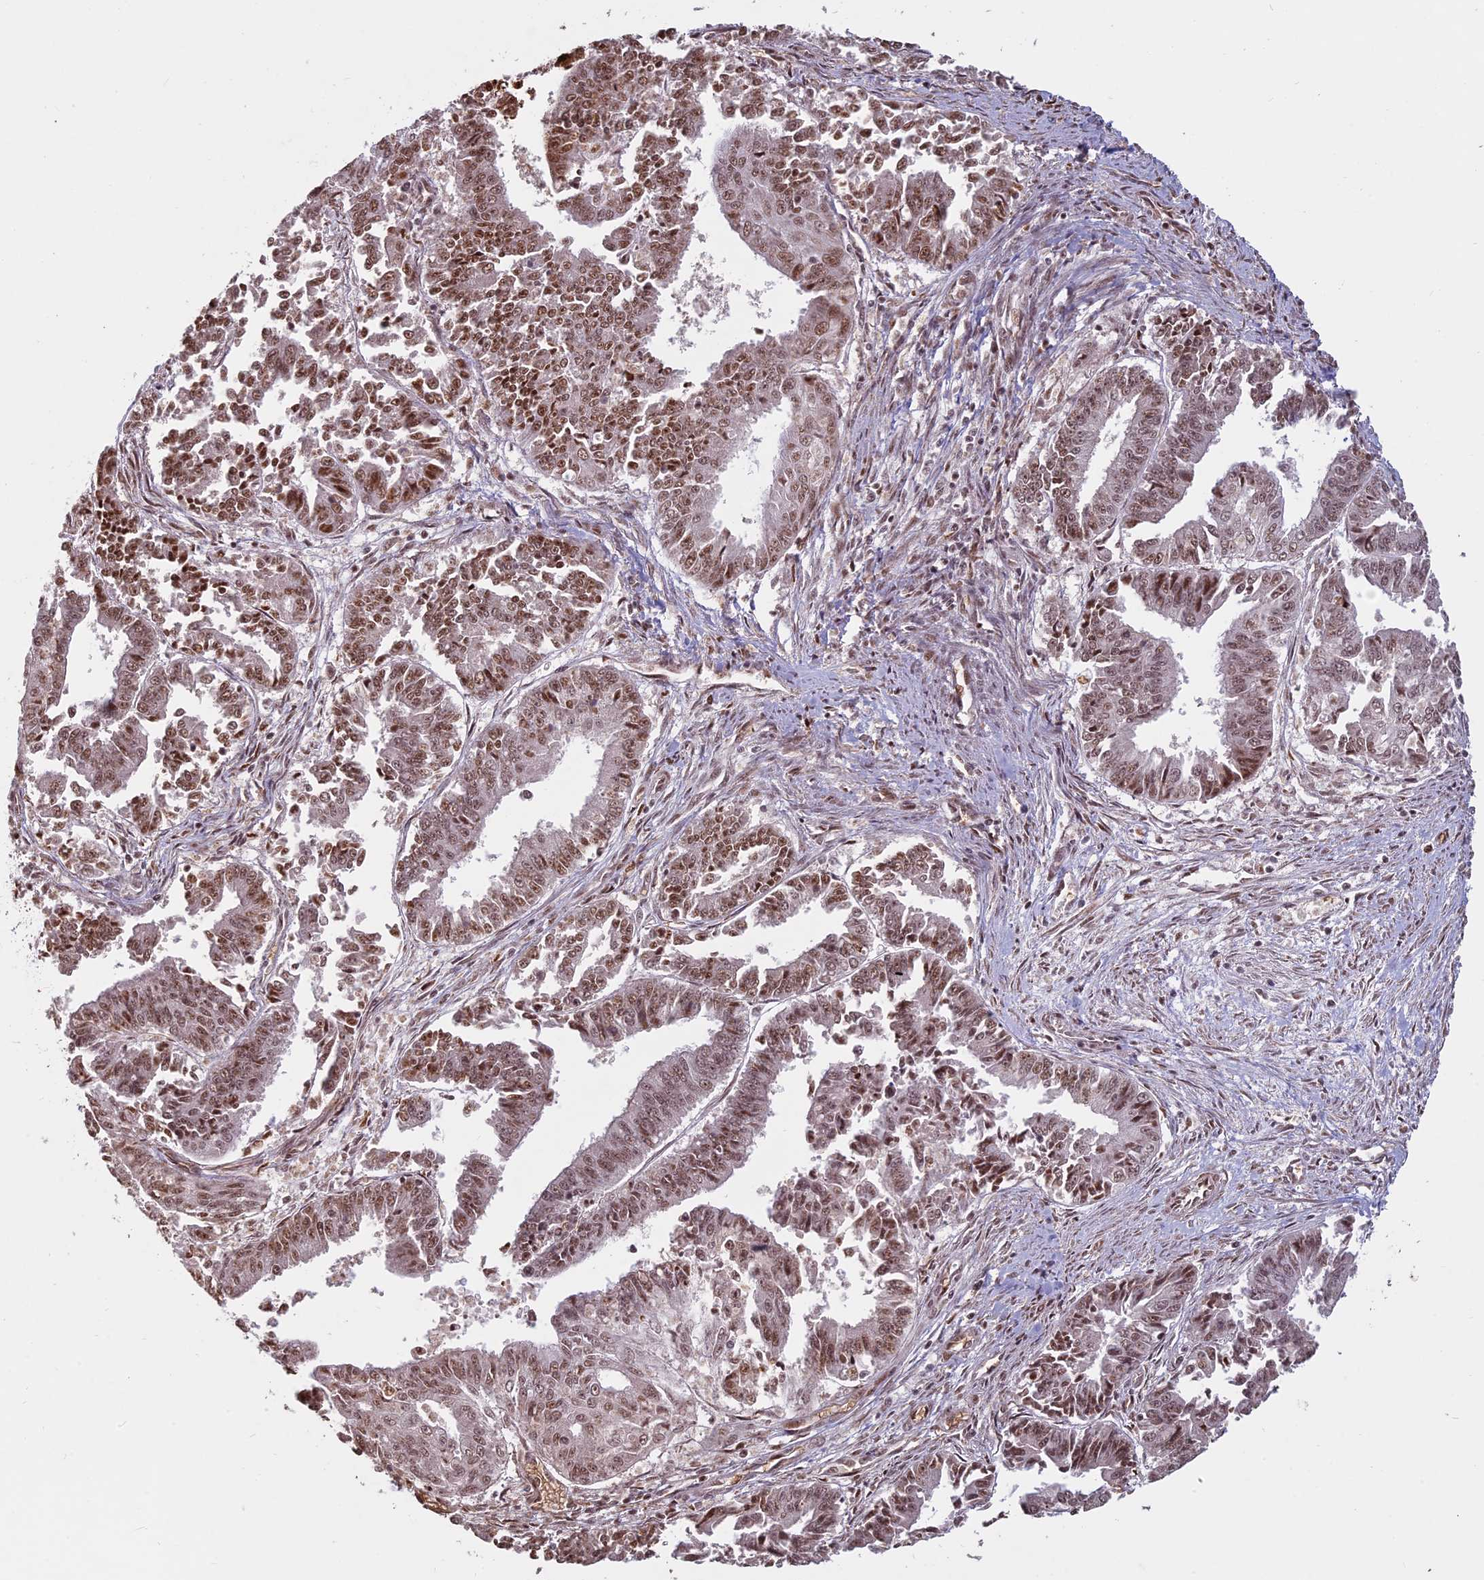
{"staining": {"intensity": "moderate", "quantity": ">75%", "location": "nuclear"}, "tissue": "endometrial cancer", "cell_type": "Tumor cells", "image_type": "cancer", "snomed": [{"axis": "morphology", "description": "Adenocarcinoma, NOS"}, {"axis": "topography", "description": "Endometrium"}], "caption": "Protein staining demonstrates moderate nuclear staining in approximately >75% of tumor cells in endometrial adenocarcinoma.", "gene": "MFAP1", "patient": {"sex": "female", "age": 73}}